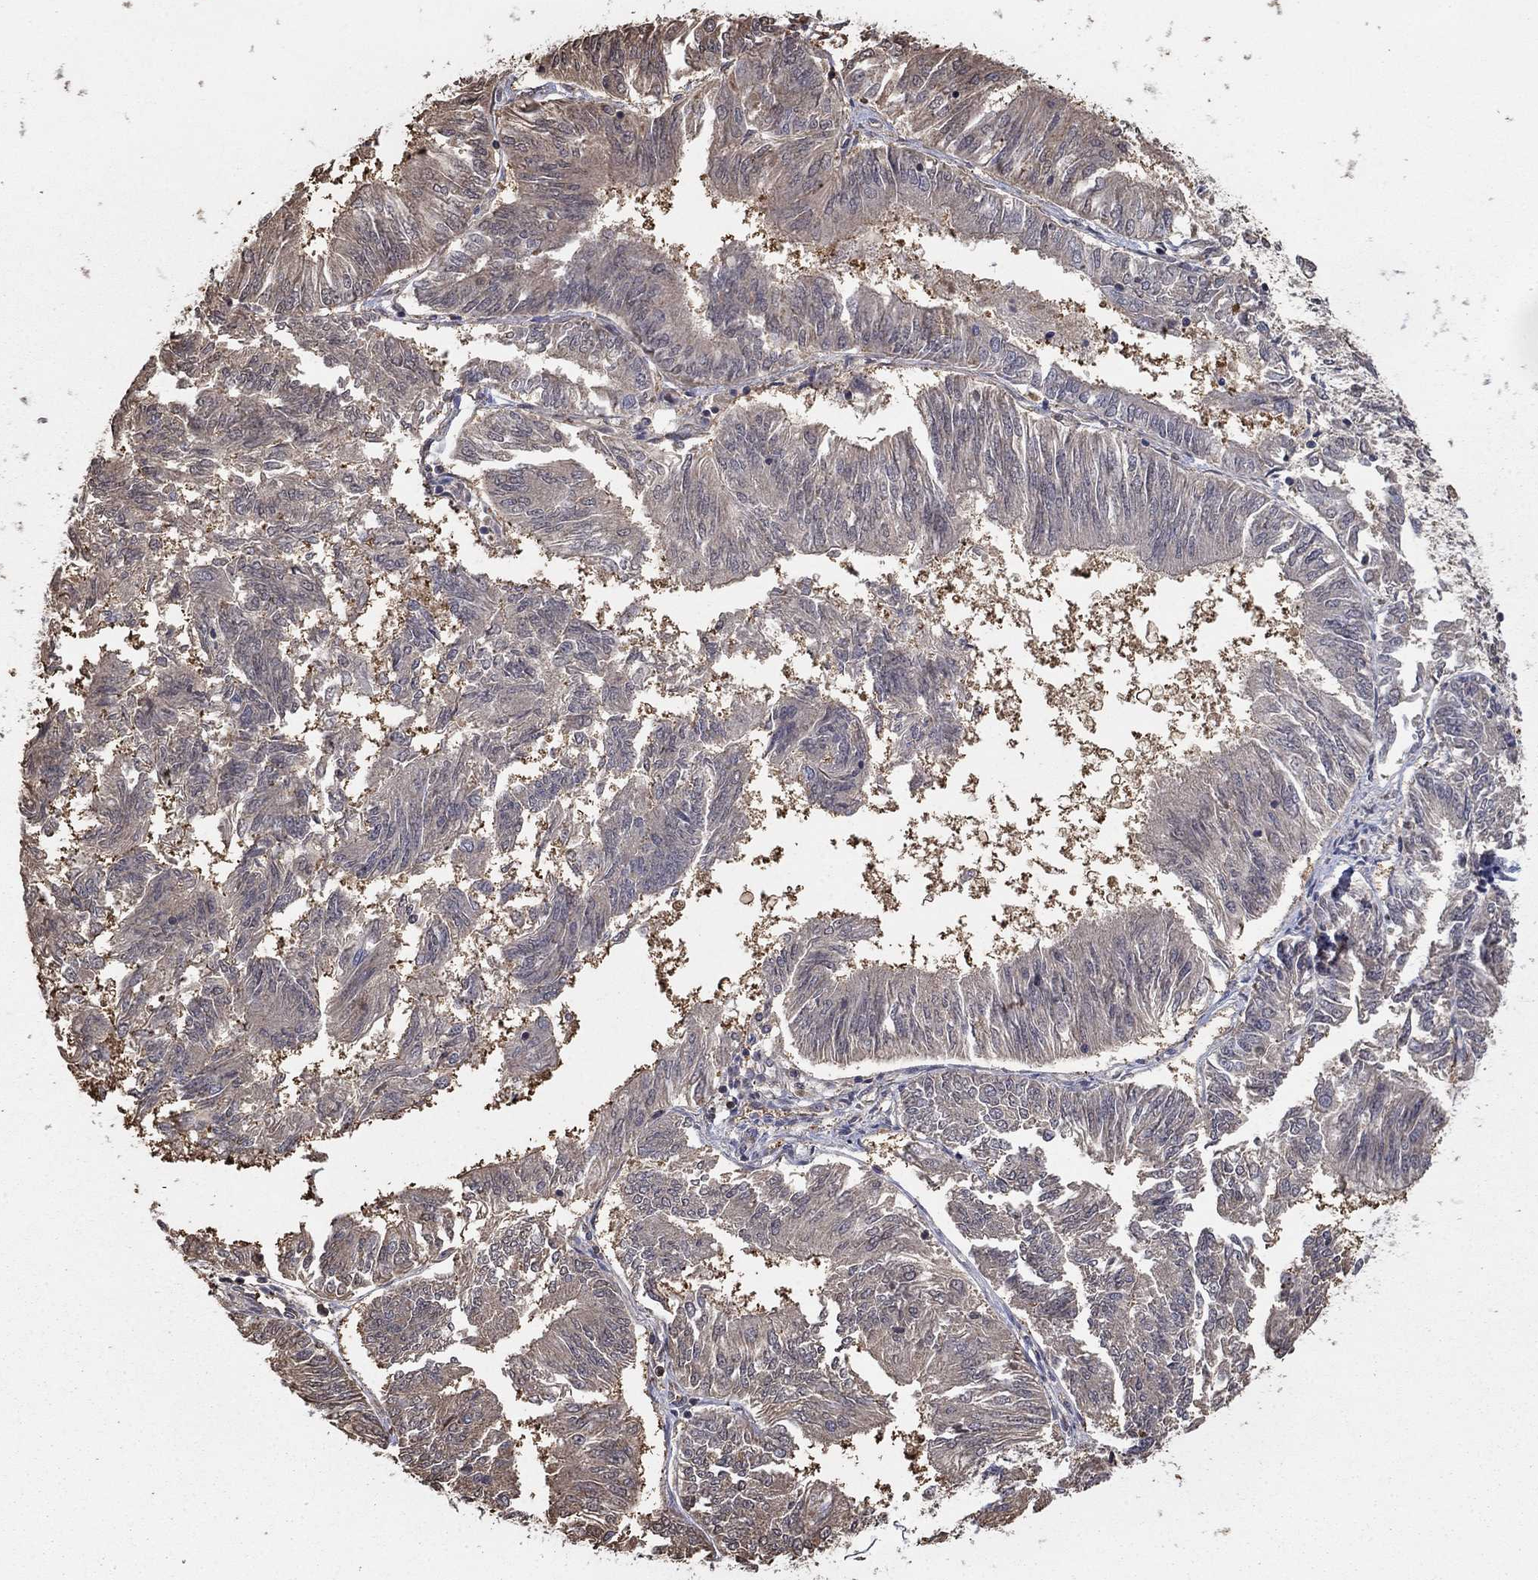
{"staining": {"intensity": "weak", "quantity": "<25%", "location": "cytoplasmic/membranous"}, "tissue": "endometrial cancer", "cell_type": "Tumor cells", "image_type": "cancer", "snomed": [{"axis": "morphology", "description": "Adenocarcinoma, NOS"}, {"axis": "topography", "description": "Endometrium"}], "caption": "Human endometrial cancer stained for a protein using immunohistochemistry (IHC) shows no positivity in tumor cells.", "gene": "RNF114", "patient": {"sex": "female", "age": 58}}